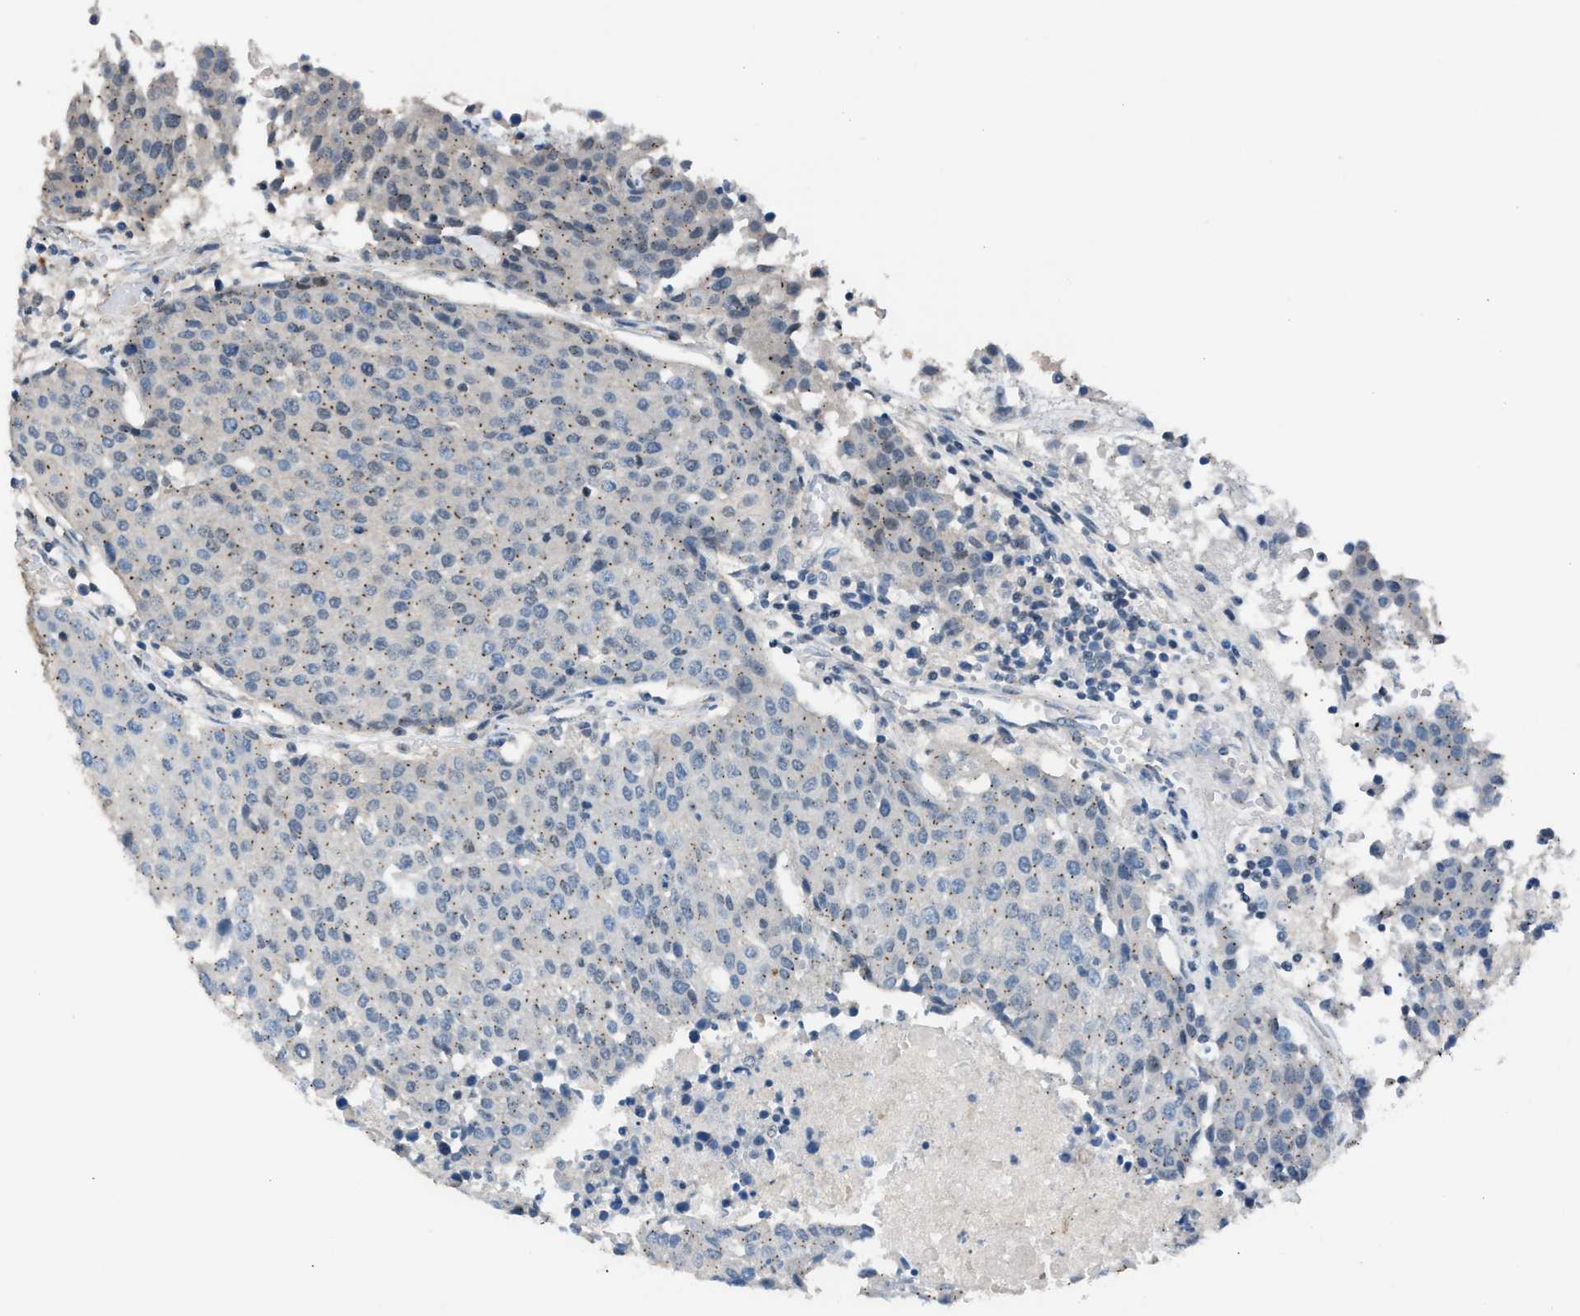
{"staining": {"intensity": "weak", "quantity": "25%-75%", "location": "nuclear"}, "tissue": "urothelial cancer", "cell_type": "Tumor cells", "image_type": "cancer", "snomed": [{"axis": "morphology", "description": "Urothelial carcinoma, High grade"}, {"axis": "topography", "description": "Urinary bladder"}], "caption": "Urothelial cancer tissue exhibits weak nuclear staining in approximately 25%-75% of tumor cells, visualized by immunohistochemistry. Ihc stains the protein of interest in brown and the nuclei are stained blue.", "gene": "CRTC1", "patient": {"sex": "female", "age": 85}}